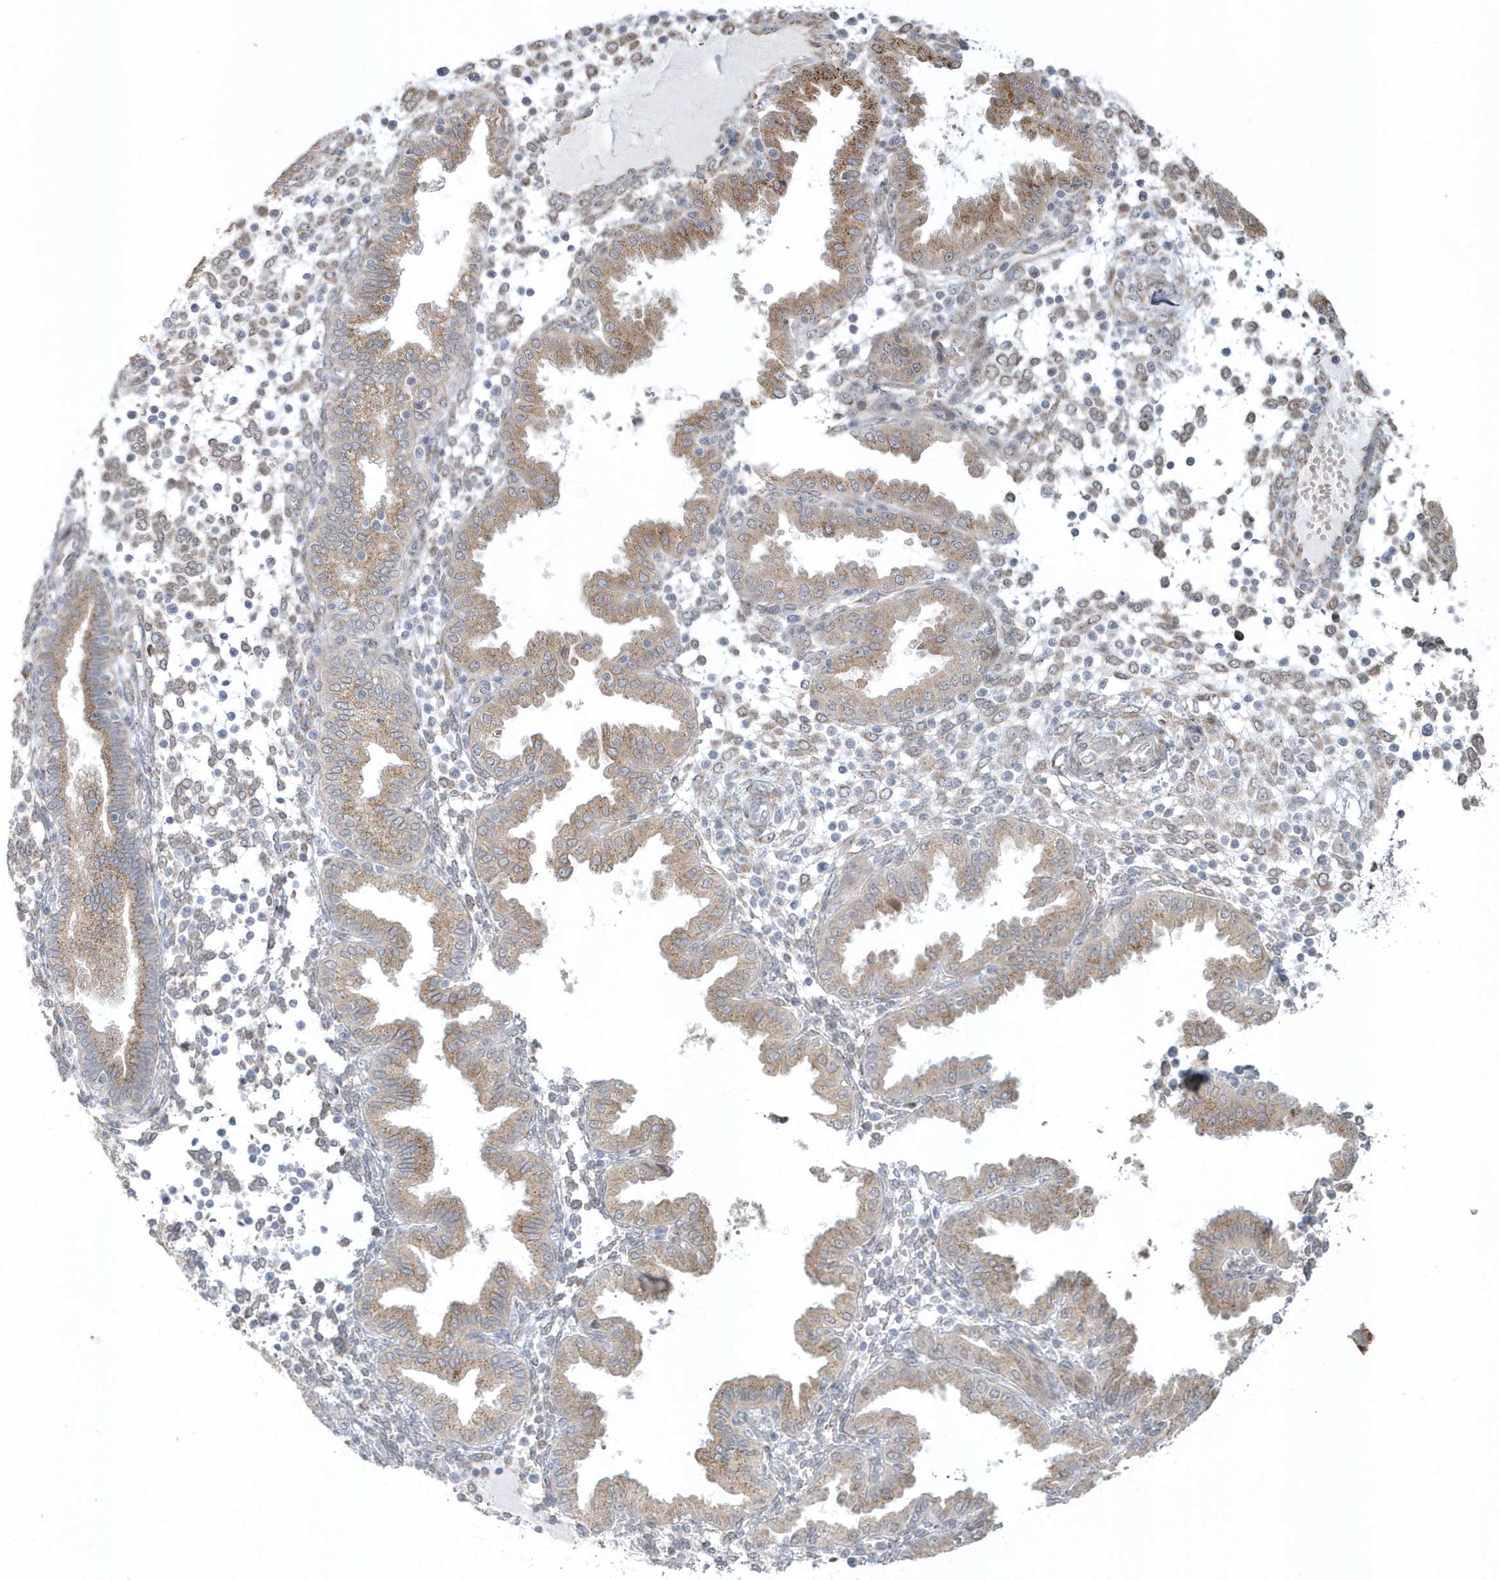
{"staining": {"intensity": "weak", "quantity": "25%-75%", "location": "cytoplasmic/membranous"}, "tissue": "endometrium", "cell_type": "Cells in endometrial stroma", "image_type": "normal", "snomed": [{"axis": "morphology", "description": "Normal tissue, NOS"}, {"axis": "topography", "description": "Endometrium"}], "caption": "DAB (3,3'-diaminobenzidine) immunohistochemical staining of unremarkable human endometrium demonstrates weak cytoplasmic/membranous protein expression in approximately 25%-75% of cells in endometrial stroma. (DAB IHC, brown staining for protein, blue staining for nuclei).", "gene": "DHFR", "patient": {"sex": "female", "age": 53}}